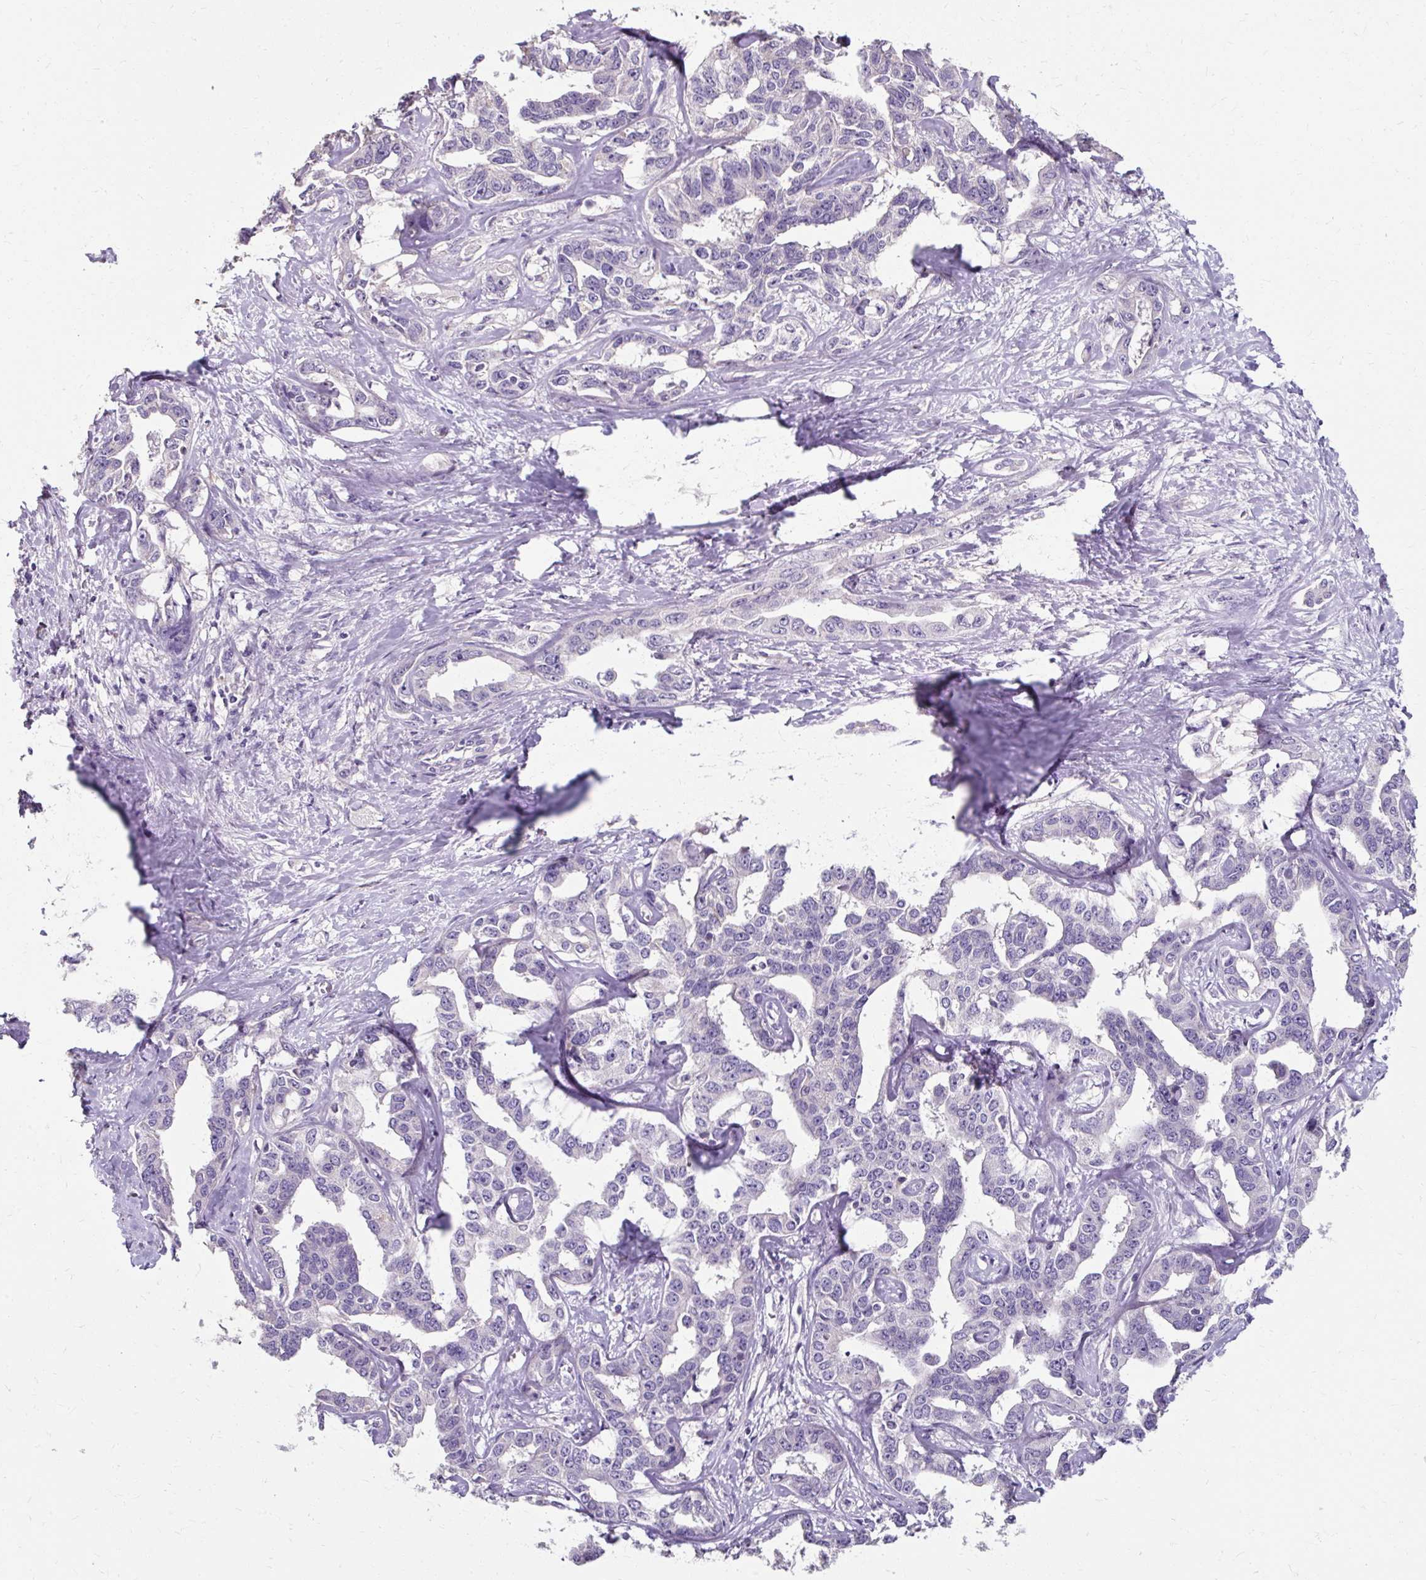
{"staining": {"intensity": "negative", "quantity": "none", "location": "none"}, "tissue": "liver cancer", "cell_type": "Tumor cells", "image_type": "cancer", "snomed": [{"axis": "morphology", "description": "Cholangiocarcinoma"}, {"axis": "topography", "description": "Liver"}], "caption": "Immunohistochemical staining of liver cancer (cholangiocarcinoma) demonstrates no significant staining in tumor cells.", "gene": "KLHL24", "patient": {"sex": "male", "age": 59}}